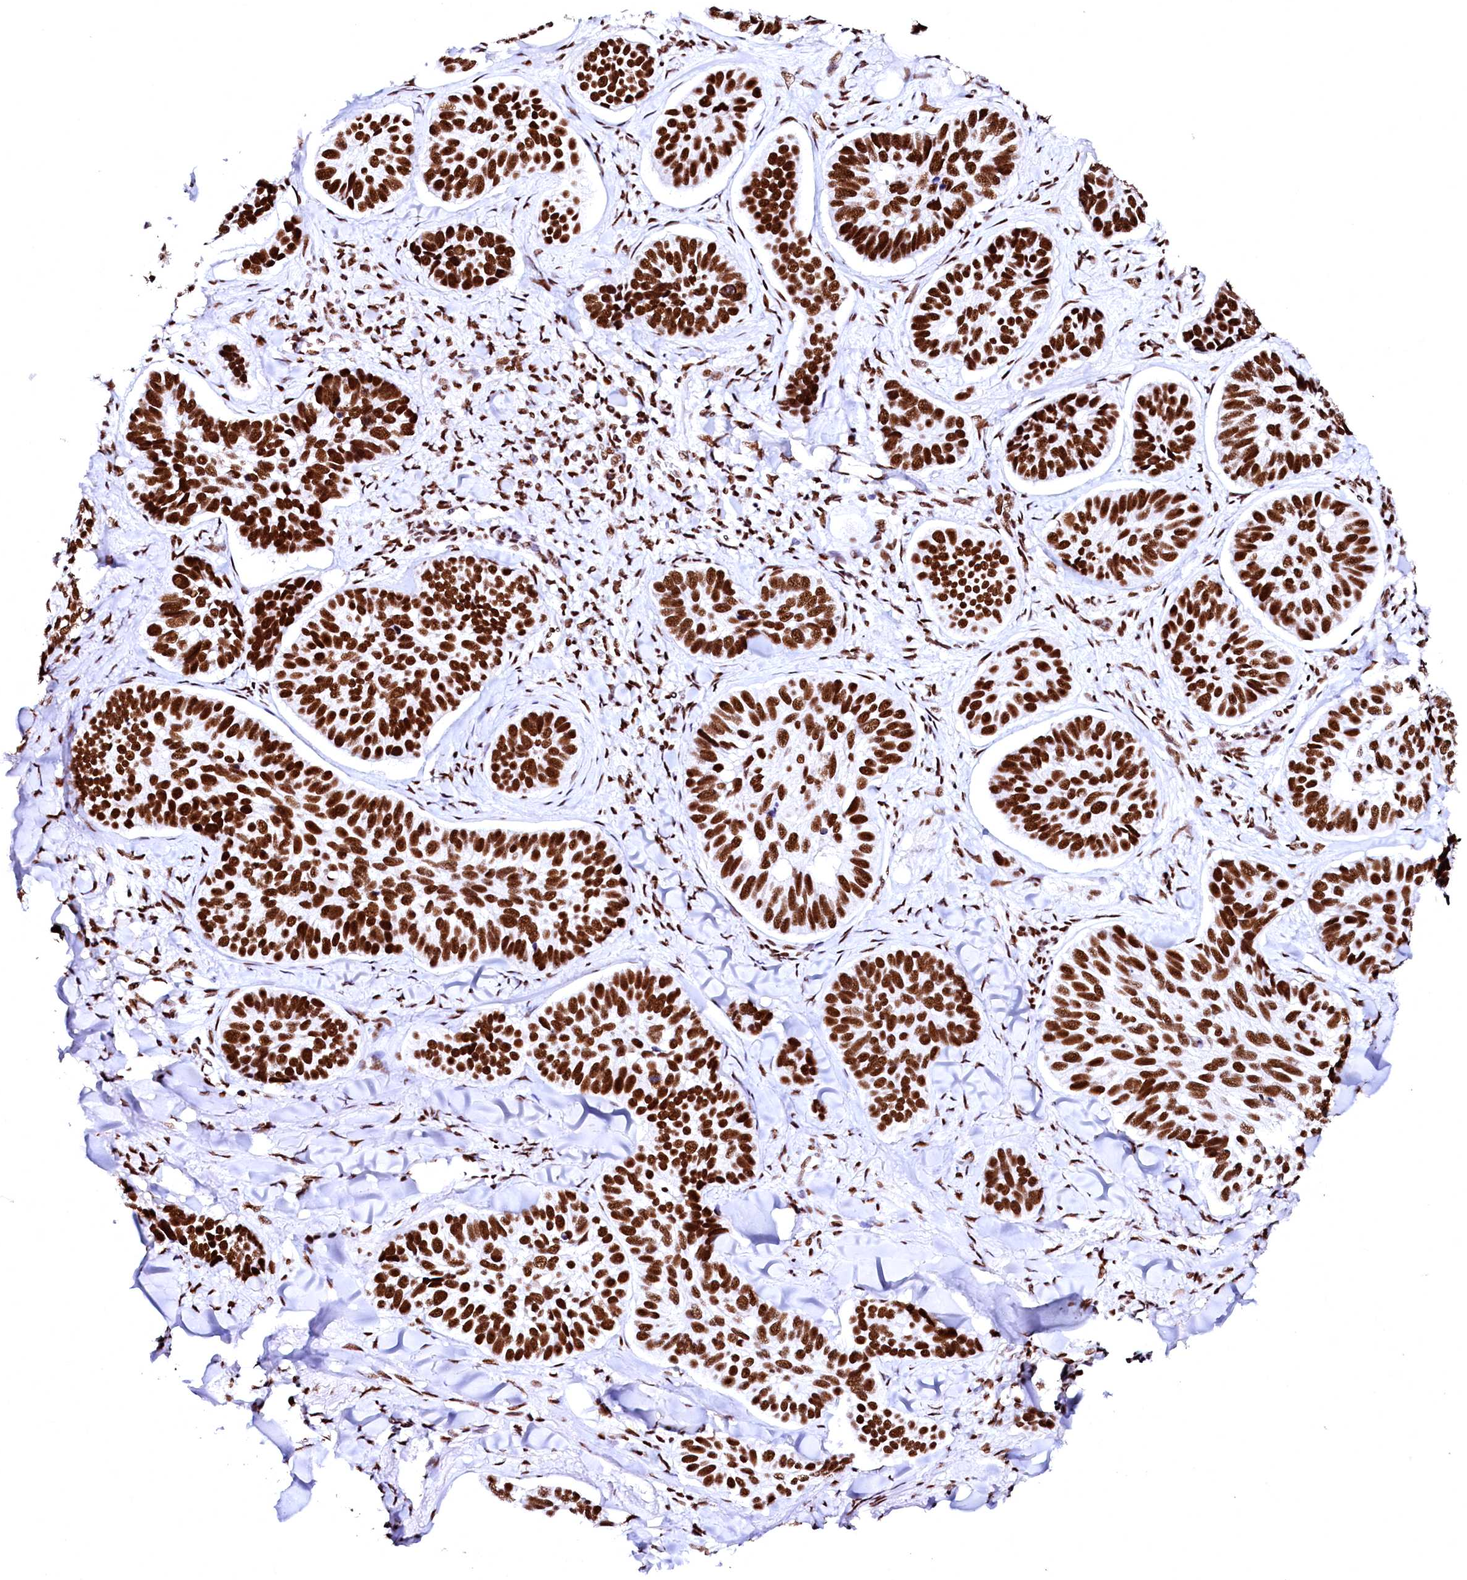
{"staining": {"intensity": "strong", "quantity": ">75%", "location": "nuclear"}, "tissue": "skin cancer", "cell_type": "Tumor cells", "image_type": "cancer", "snomed": [{"axis": "morphology", "description": "Basal cell carcinoma"}, {"axis": "topography", "description": "Skin"}], "caption": "IHC histopathology image of human basal cell carcinoma (skin) stained for a protein (brown), which reveals high levels of strong nuclear staining in about >75% of tumor cells.", "gene": "CPSF6", "patient": {"sex": "male", "age": 62}}